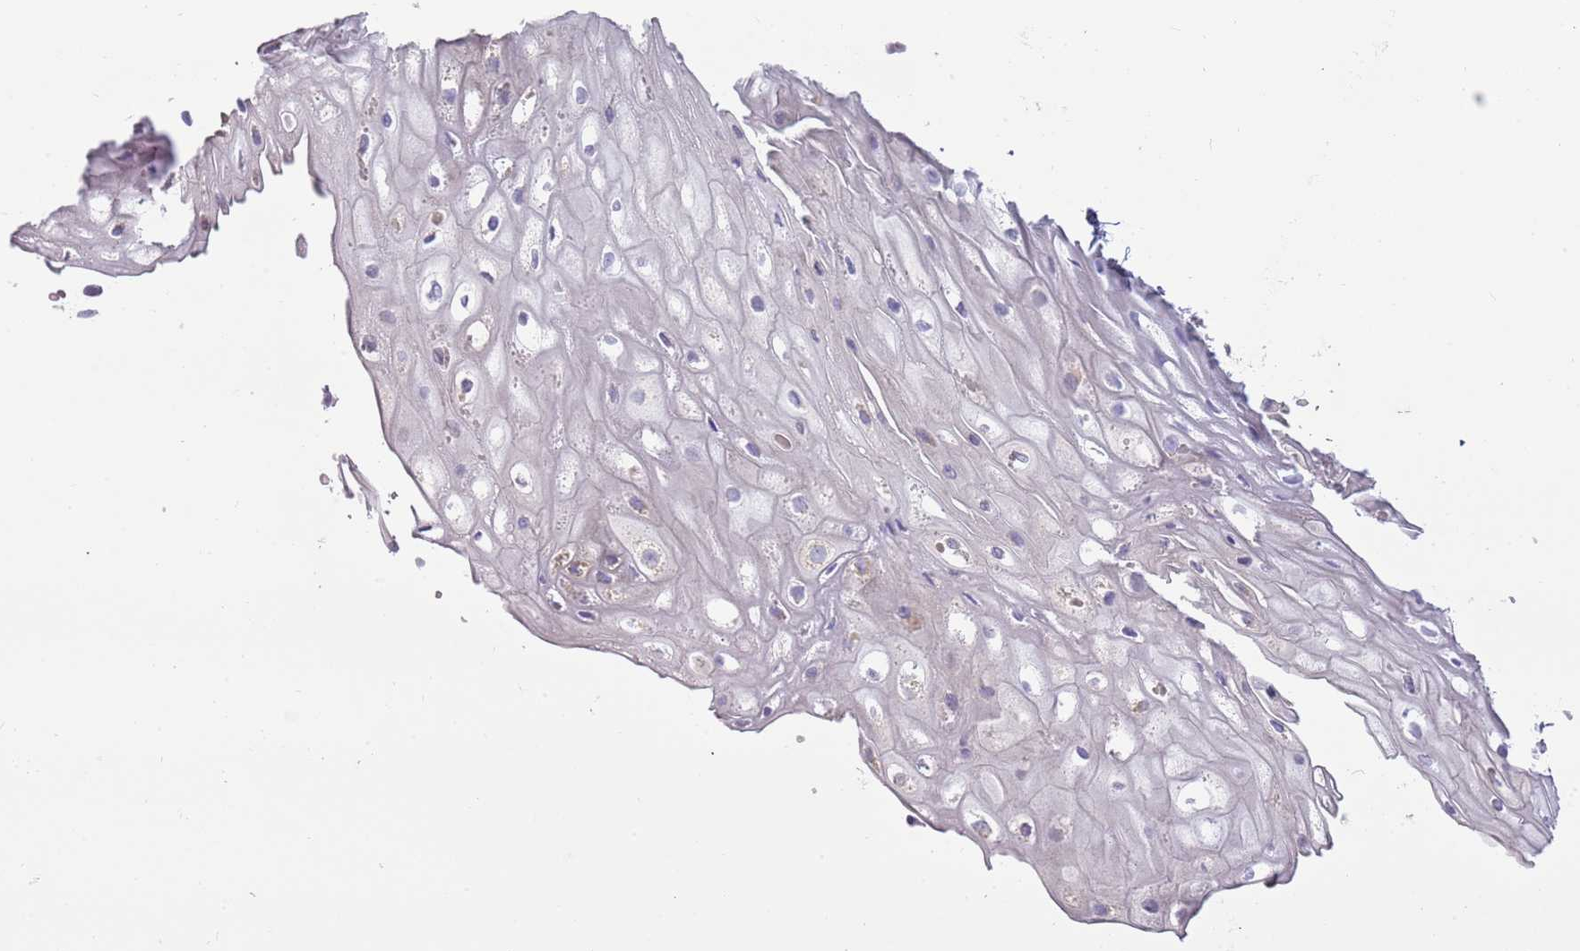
{"staining": {"intensity": "negative", "quantity": "none", "location": "none"}, "tissue": "vagina", "cell_type": "Squamous epithelial cells", "image_type": "normal", "snomed": [{"axis": "morphology", "description": "Normal tissue, NOS"}, {"axis": "topography", "description": "Vagina"}], "caption": "DAB immunohistochemical staining of benign human vagina shows no significant positivity in squamous epithelial cells. Nuclei are stained in blue.", "gene": "RNF222", "patient": {"sex": "female", "age": 60}}